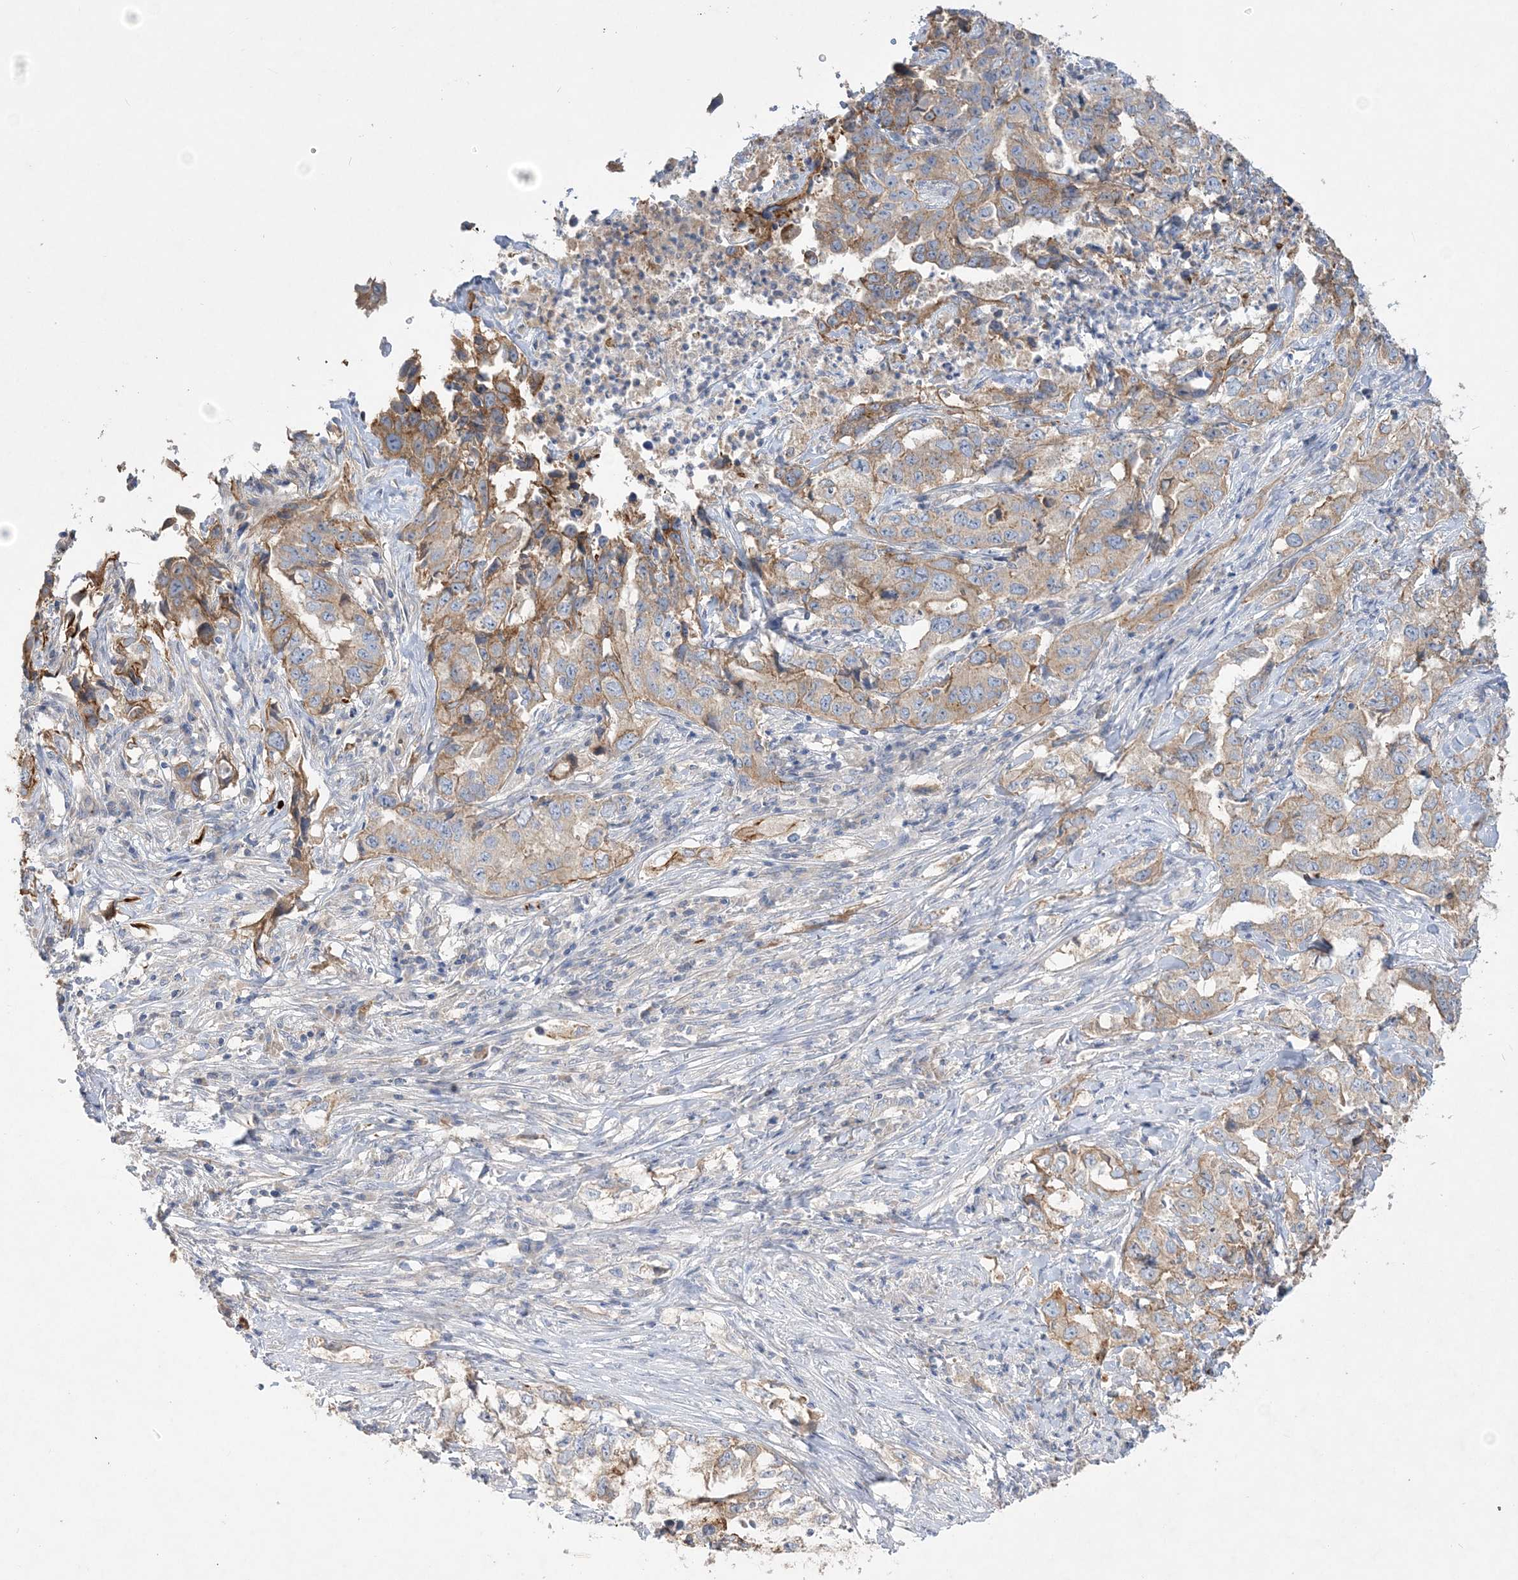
{"staining": {"intensity": "moderate", "quantity": ">75%", "location": "cytoplasmic/membranous"}, "tissue": "lung cancer", "cell_type": "Tumor cells", "image_type": "cancer", "snomed": [{"axis": "morphology", "description": "Adenocarcinoma, NOS"}, {"axis": "topography", "description": "Lung"}], "caption": "Immunohistochemical staining of human lung cancer reveals medium levels of moderate cytoplasmic/membranous protein positivity in about >75% of tumor cells.", "gene": "ADCK2", "patient": {"sex": "female", "age": 51}}